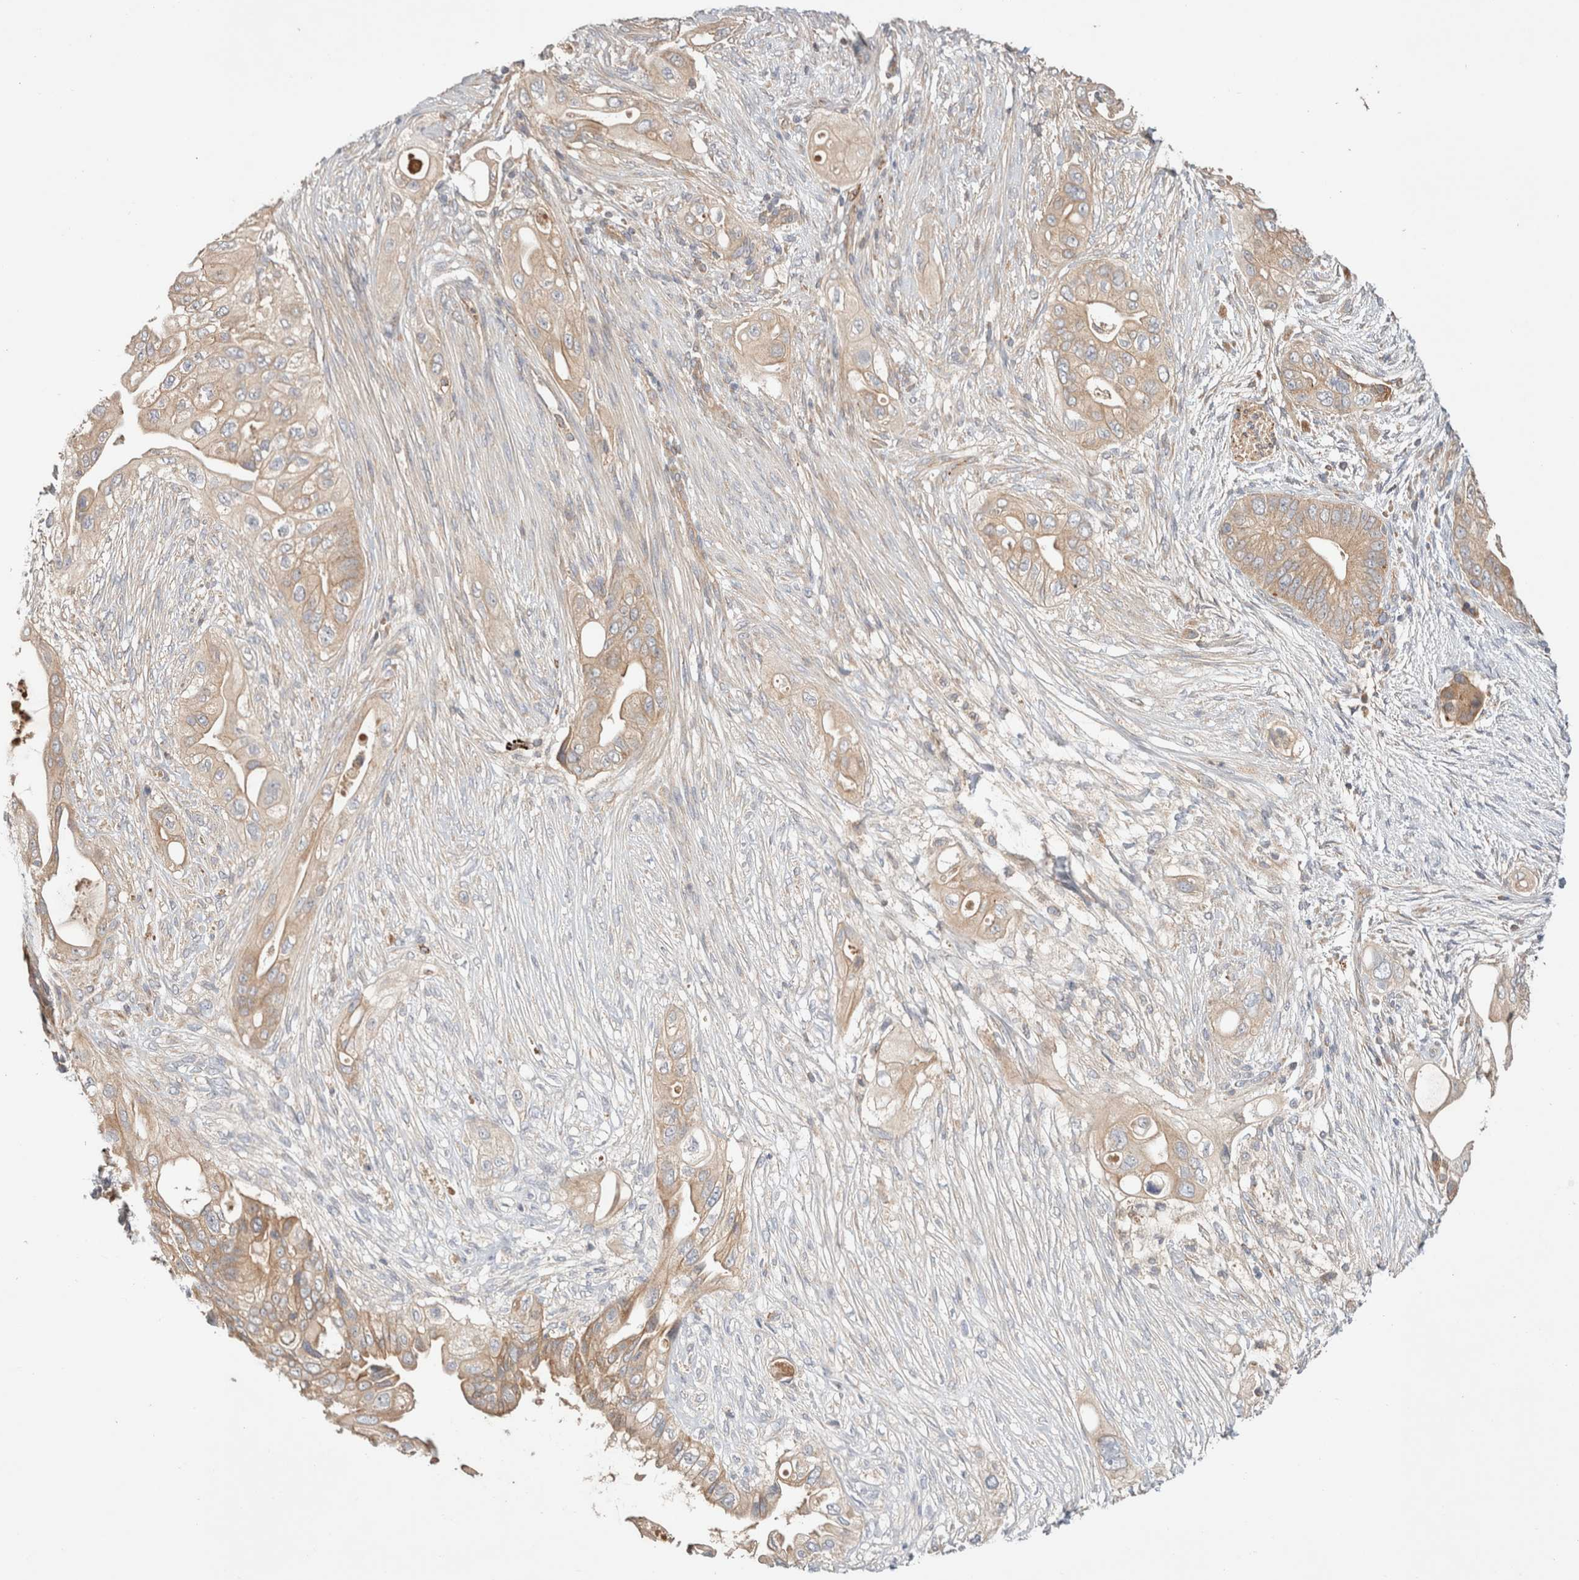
{"staining": {"intensity": "moderate", "quantity": ">75%", "location": "cytoplasmic/membranous"}, "tissue": "pancreatic cancer", "cell_type": "Tumor cells", "image_type": "cancer", "snomed": [{"axis": "morphology", "description": "Adenocarcinoma, NOS"}, {"axis": "topography", "description": "Pancreas"}], "caption": "Adenocarcinoma (pancreatic) stained with immunohistochemistry (IHC) exhibits moderate cytoplasmic/membranous staining in approximately >75% of tumor cells. The staining was performed using DAB (3,3'-diaminobenzidine), with brown indicating positive protein expression. Nuclei are stained blue with hematoxylin.", "gene": "B3GNTL1", "patient": {"sex": "male", "age": 53}}